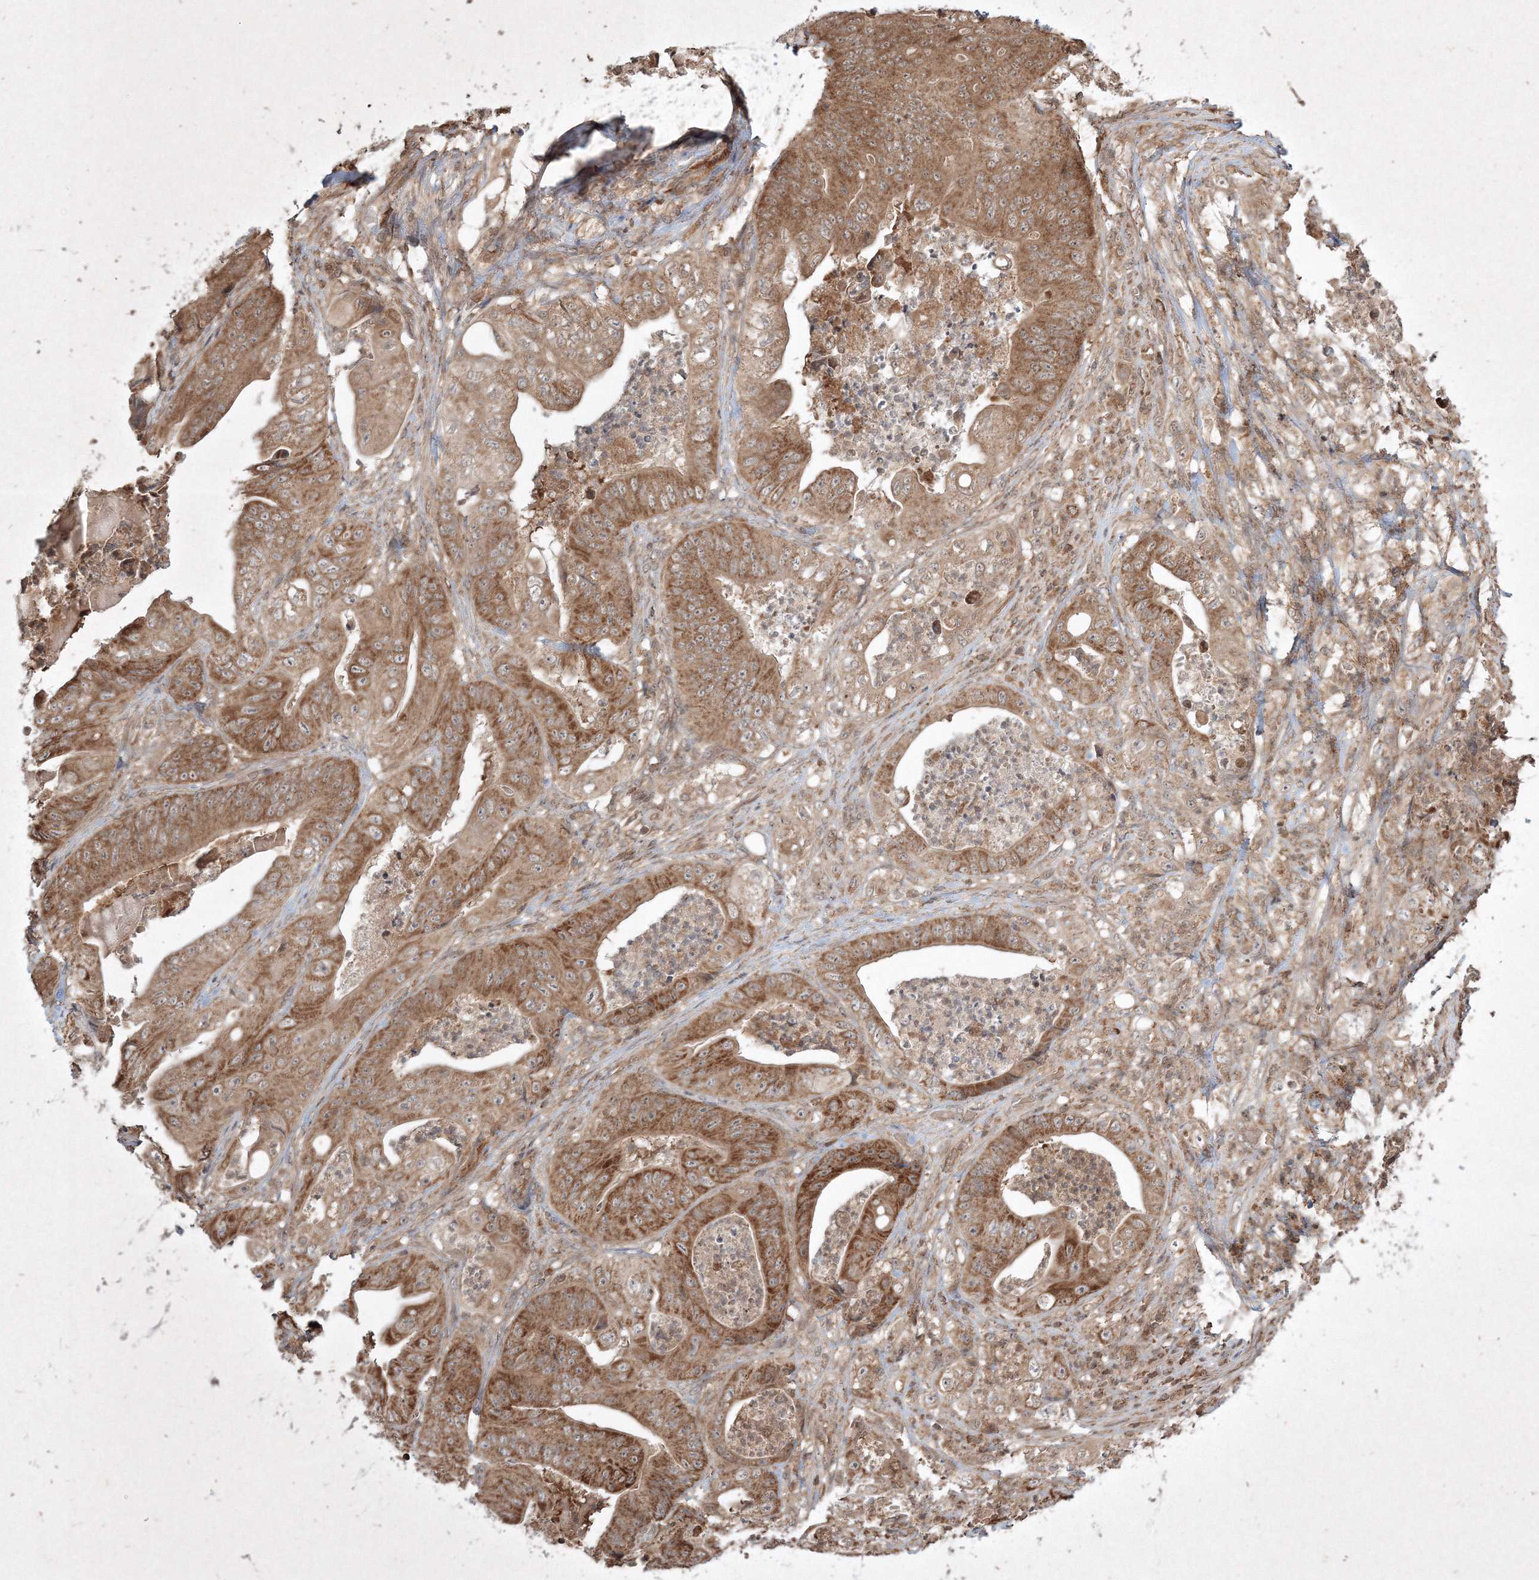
{"staining": {"intensity": "moderate", "quantity": ">75%", "location": "cytoplasmic/membranous"}, "tissue": "stomach cancer", "cell_type": "Tumor cells", "image_type": "cancer", "snomed": [{"axis": "morphology", "description": "Adenocarcinoma, NOS"}, {"axis": "topography", "description": "Stomach"}], "caption": "Adenocarcinoma (stomach) stained with a protein marker displays moderate staining in tumor cells.", "gene": "PLTP", "patient": {"sex": "female", "age": 73}}